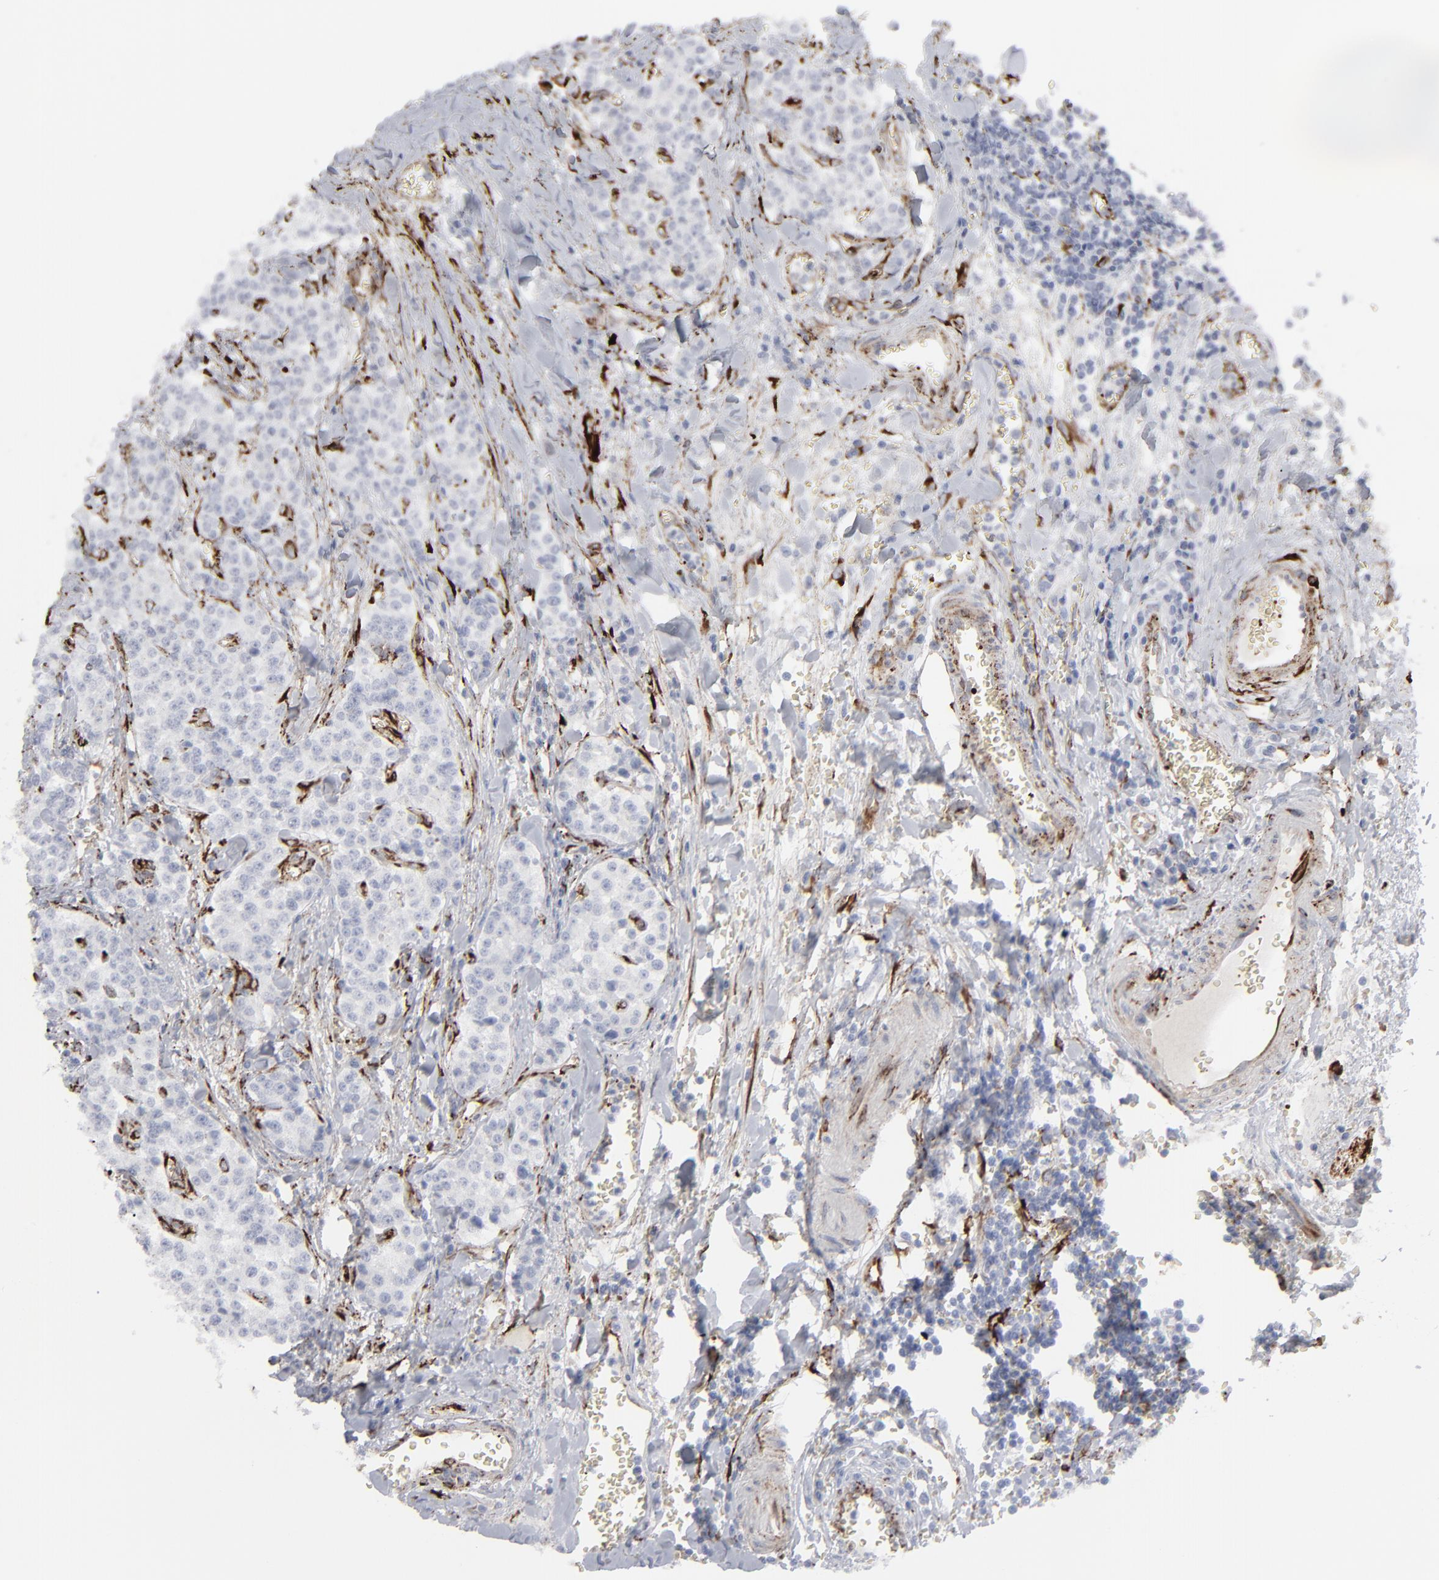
{"staining": {"intensity": "negative", "quantity": "none", "location": "none"}, "tissue": "carcinoid", "cell_type": "Tumor cells", "image_type": "cancer", "snomed": [{"axis": "morphology", "description": "Carcinoid, malignant, NOS"}, {"axis": "topography", "description": "Stomach"}], "caption": "Immunohistochemistry (IHC) of human carcinoid exhibits no staining in tumor cells.", "gene": "SPARC", "patient": {"sex": "female", "age": 76}}